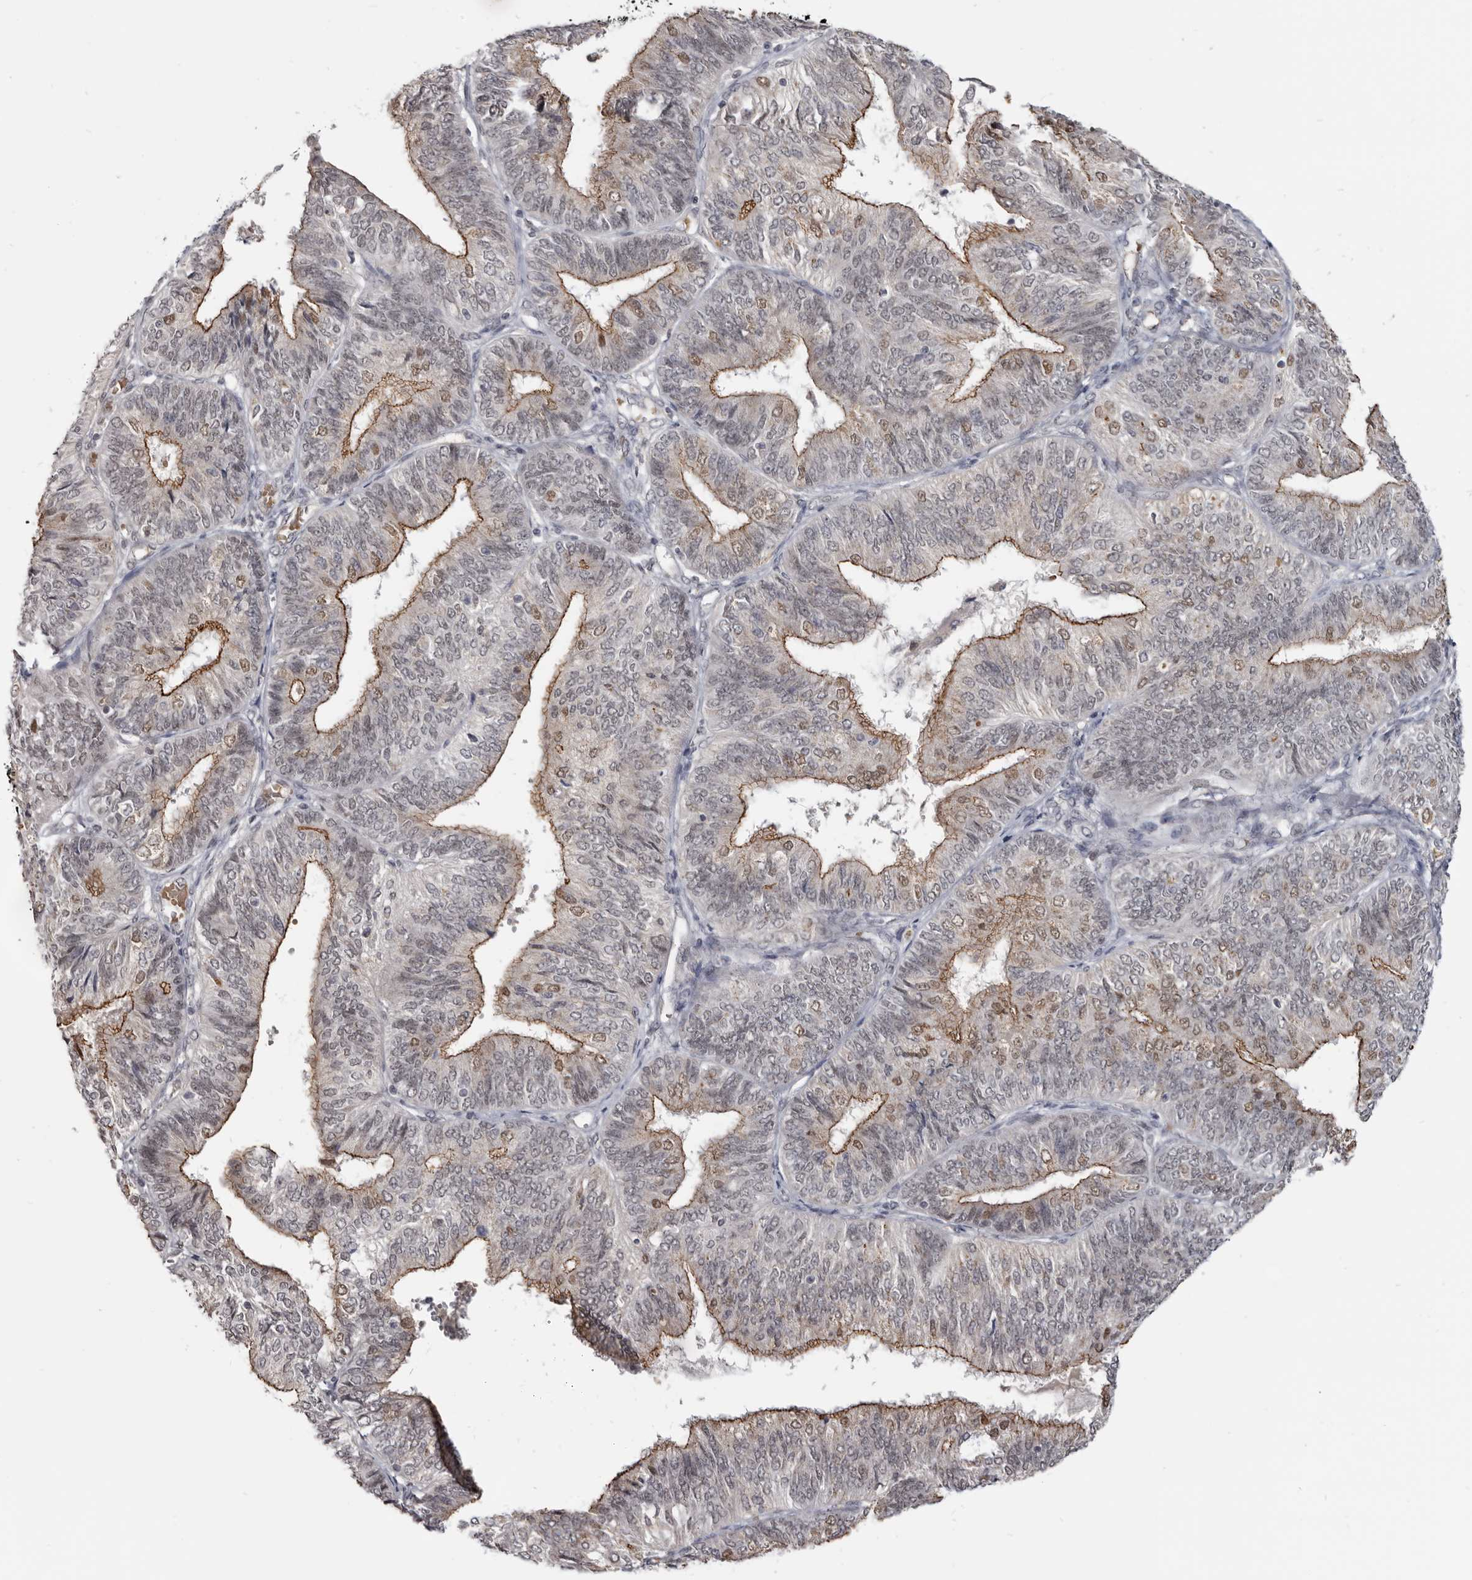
{"staining": {"intensity": "moderate", "quantity": "25%-75%", "location": "cytoplasmic/membranous,nuclear"}, "tissue": "endometrial cancer", "cell_type": "Tumor cells", "image_type": "cancer", "snomed": [{"axis": "morphology", "description": "Adenocarcinoma, NOS"}, {"axis": "topography", "description": "Endometrium"}], "caption": "Immunohistochemistry image of human endometrial cancer stained for a protein (brown), which shows medium levels of moderate cytoplasmic/membranous and nuclear positivity in approximately 25%-75% of tumor cells.", "gene": "CGN", "patient": {"sex": "female", "age": 58}}